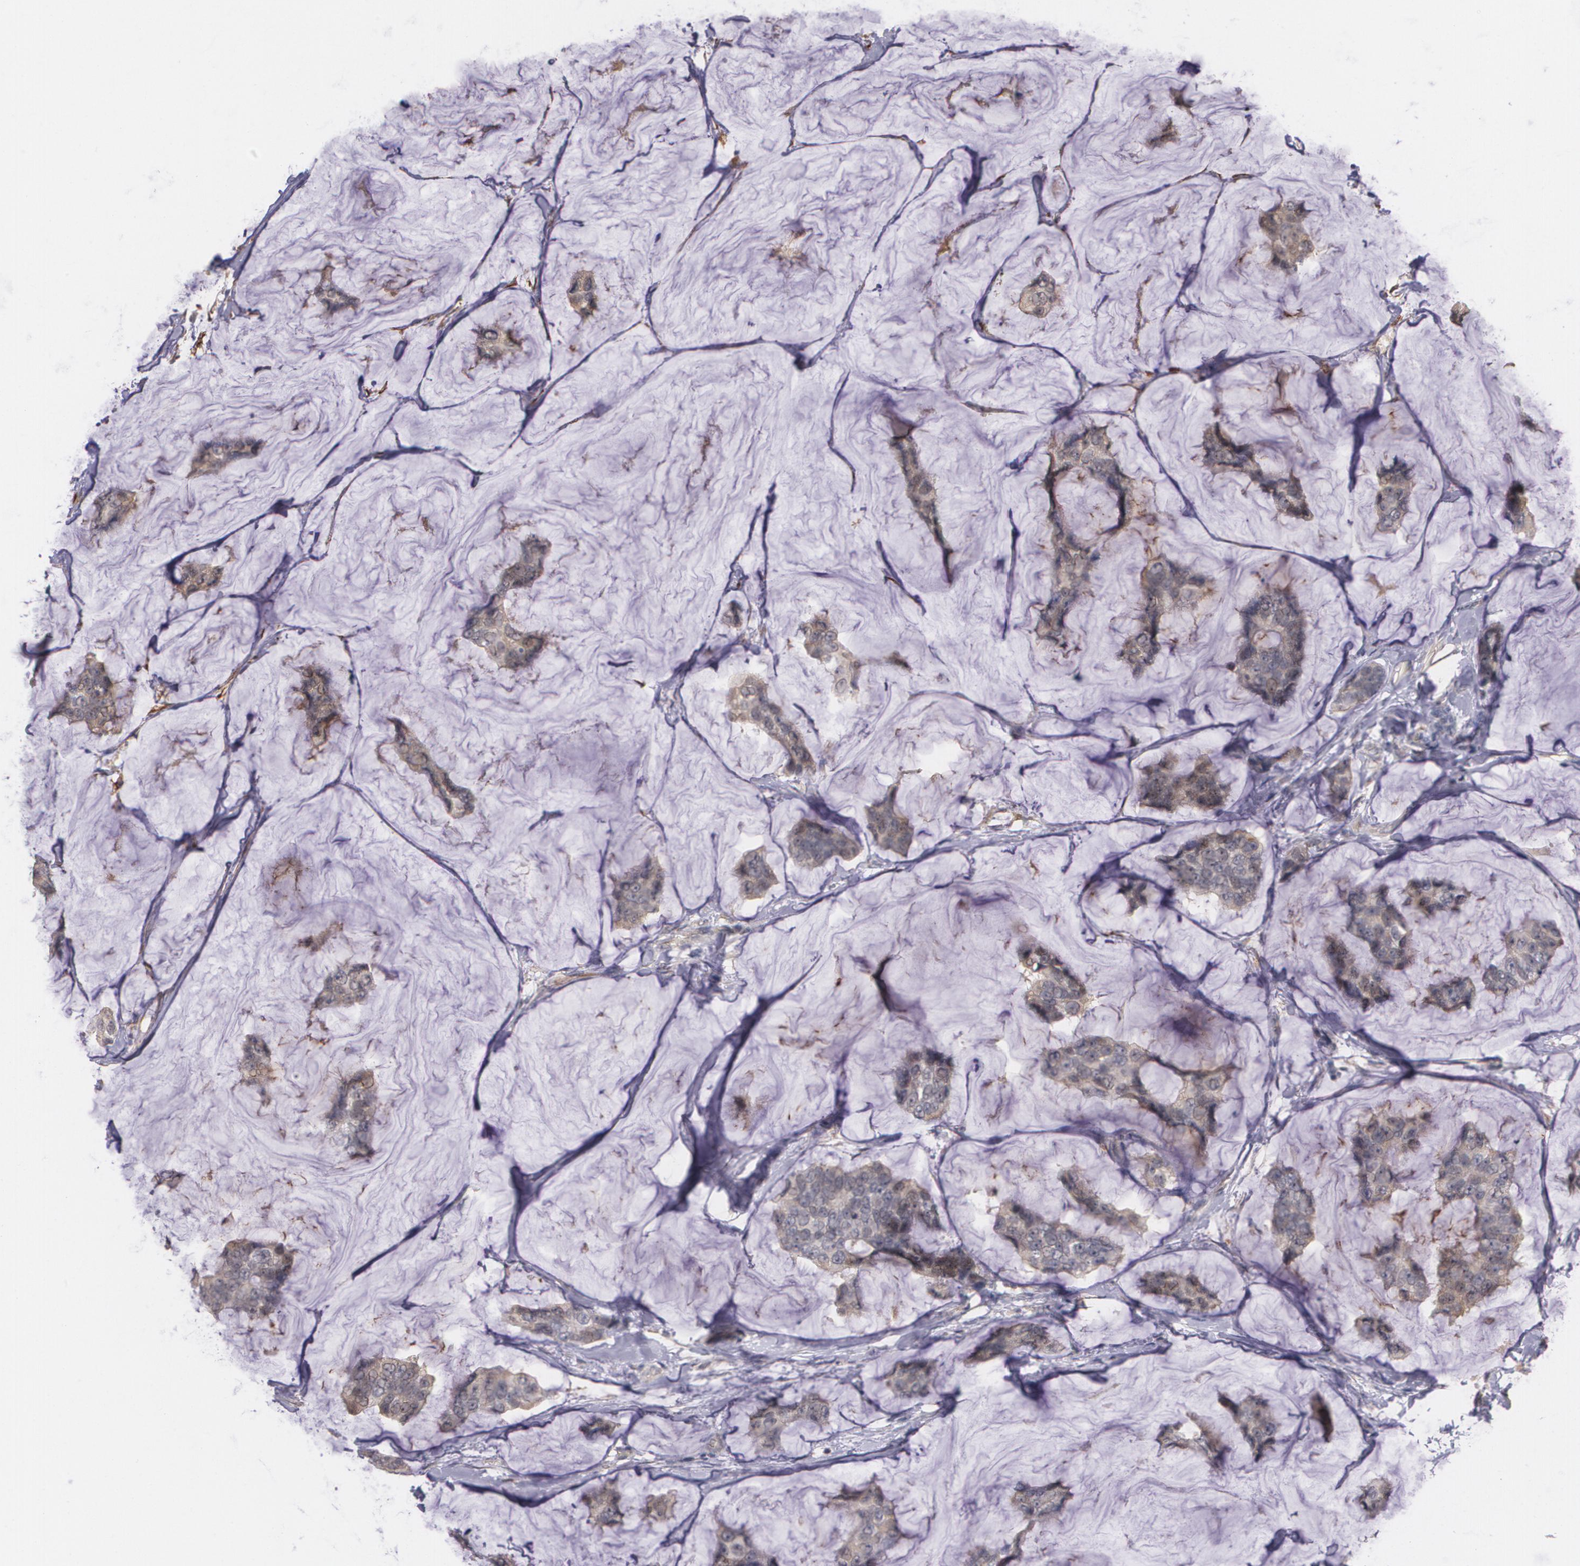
{"staining": {"intensity": "moderate", "quantity": ">75%", "location": "cytoplasmic/membranous"}, "tissue": "breast cancer", "cell_type": "Tumor cells", "image_type": "cancer", "snomed": [{"axis": "morphology", "description": "Normal tissue, NOS"}, {"axis": "morphology", "description": "Duct carcinoma"}, {"axis": "topography", "description": "Breast"}], "caption": "DAB (3,3'-diaminobenzidine) immunohistochemical staining of human breast cancer demonstrates moderate cytoplasmic/membranous protein expression in about >75% of tumor cells.", "gene": "IFNGR2", "patient": {"sex": "female", "age": 50}}